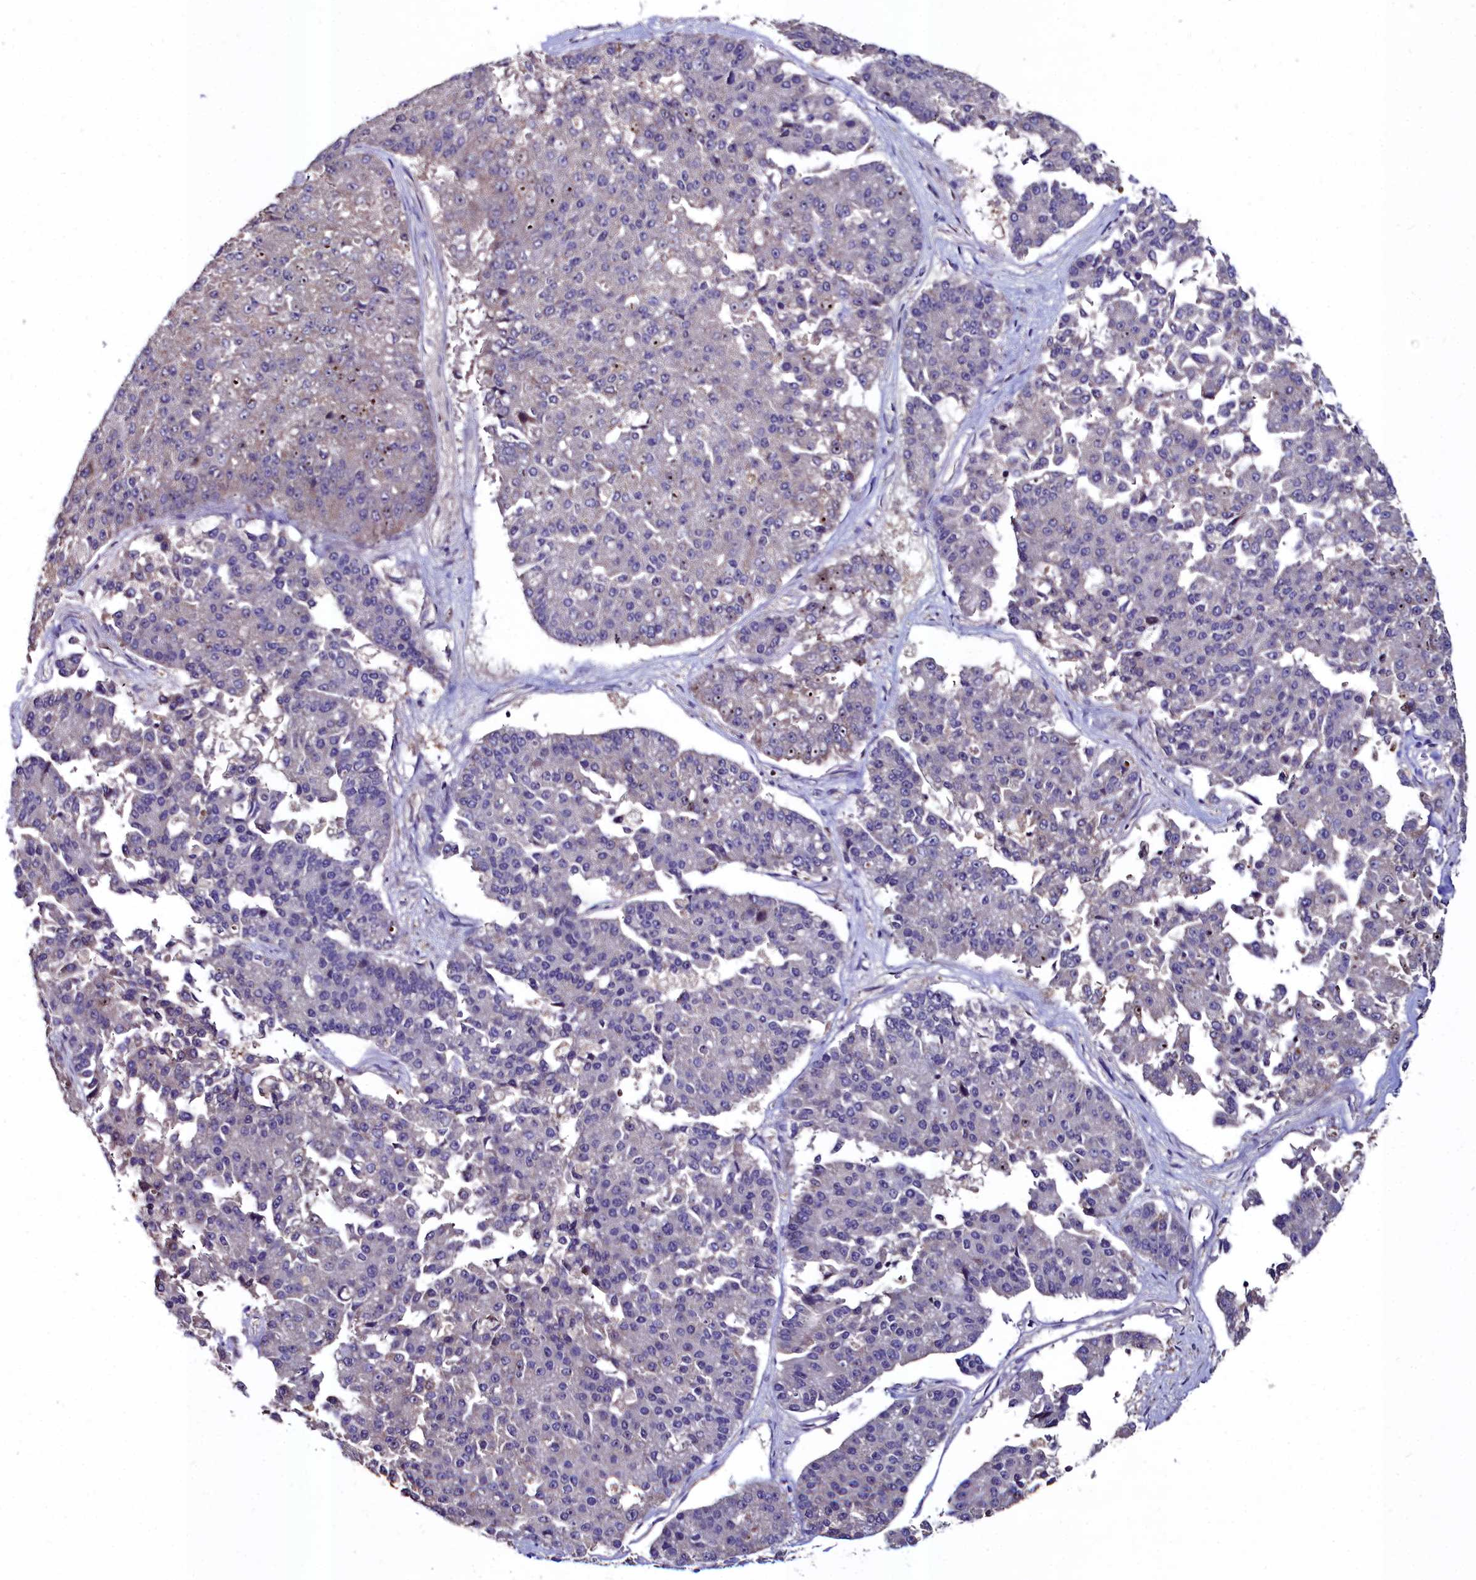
{"staining": {"intensity": "negative", "quantity": "none", "location": "none"}, "tissue": "pancreatic cancer", "cell_type": "Tumor cells", "image_type": "cancer", "snomed": [{"axis": "morphology", "description": "Adenocarcinoma, NOS"}, {"axis": "topography", "description": "Pancreas"}], "caption": "Immunohistochemistry (IHC) image of neoplastic tissue: human pancreatic cancer stained with DAB (3,3'-diaminobenzidine) demonstrates no significant protein positivity in tumor cells.", "gene": "AMBRA1", "patient": {"sex": "male", "age": 50}}